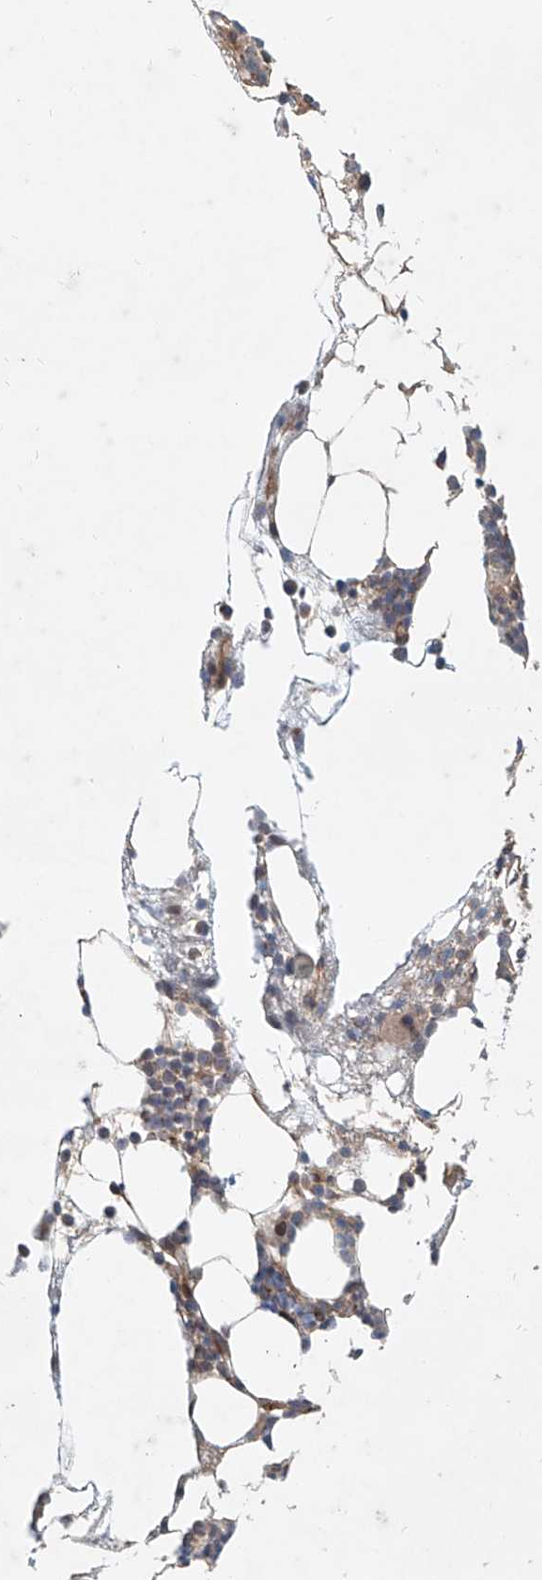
{"staining": {"intensity": "weak", "quantity": "<25%", "location": "cytoplasmic/membranous"}, "tissue": "bone marrow", "cell_type": "Hematopoietic cells", "image_type": "normal", "snomed": [{"axis": "morphology", "description": "Normal tissue, NOS"}, {"axis": "morphology", "description": "Inflammation, NOS"}, {"axis": "topography", "description": "Bone marrow"}], "caption": "IHC of unremarkable human bone marrow demonstrates no staining in hematopoietic cells.", "gene": "SASH1", "patient": {"sex": "female", "age": 78}}